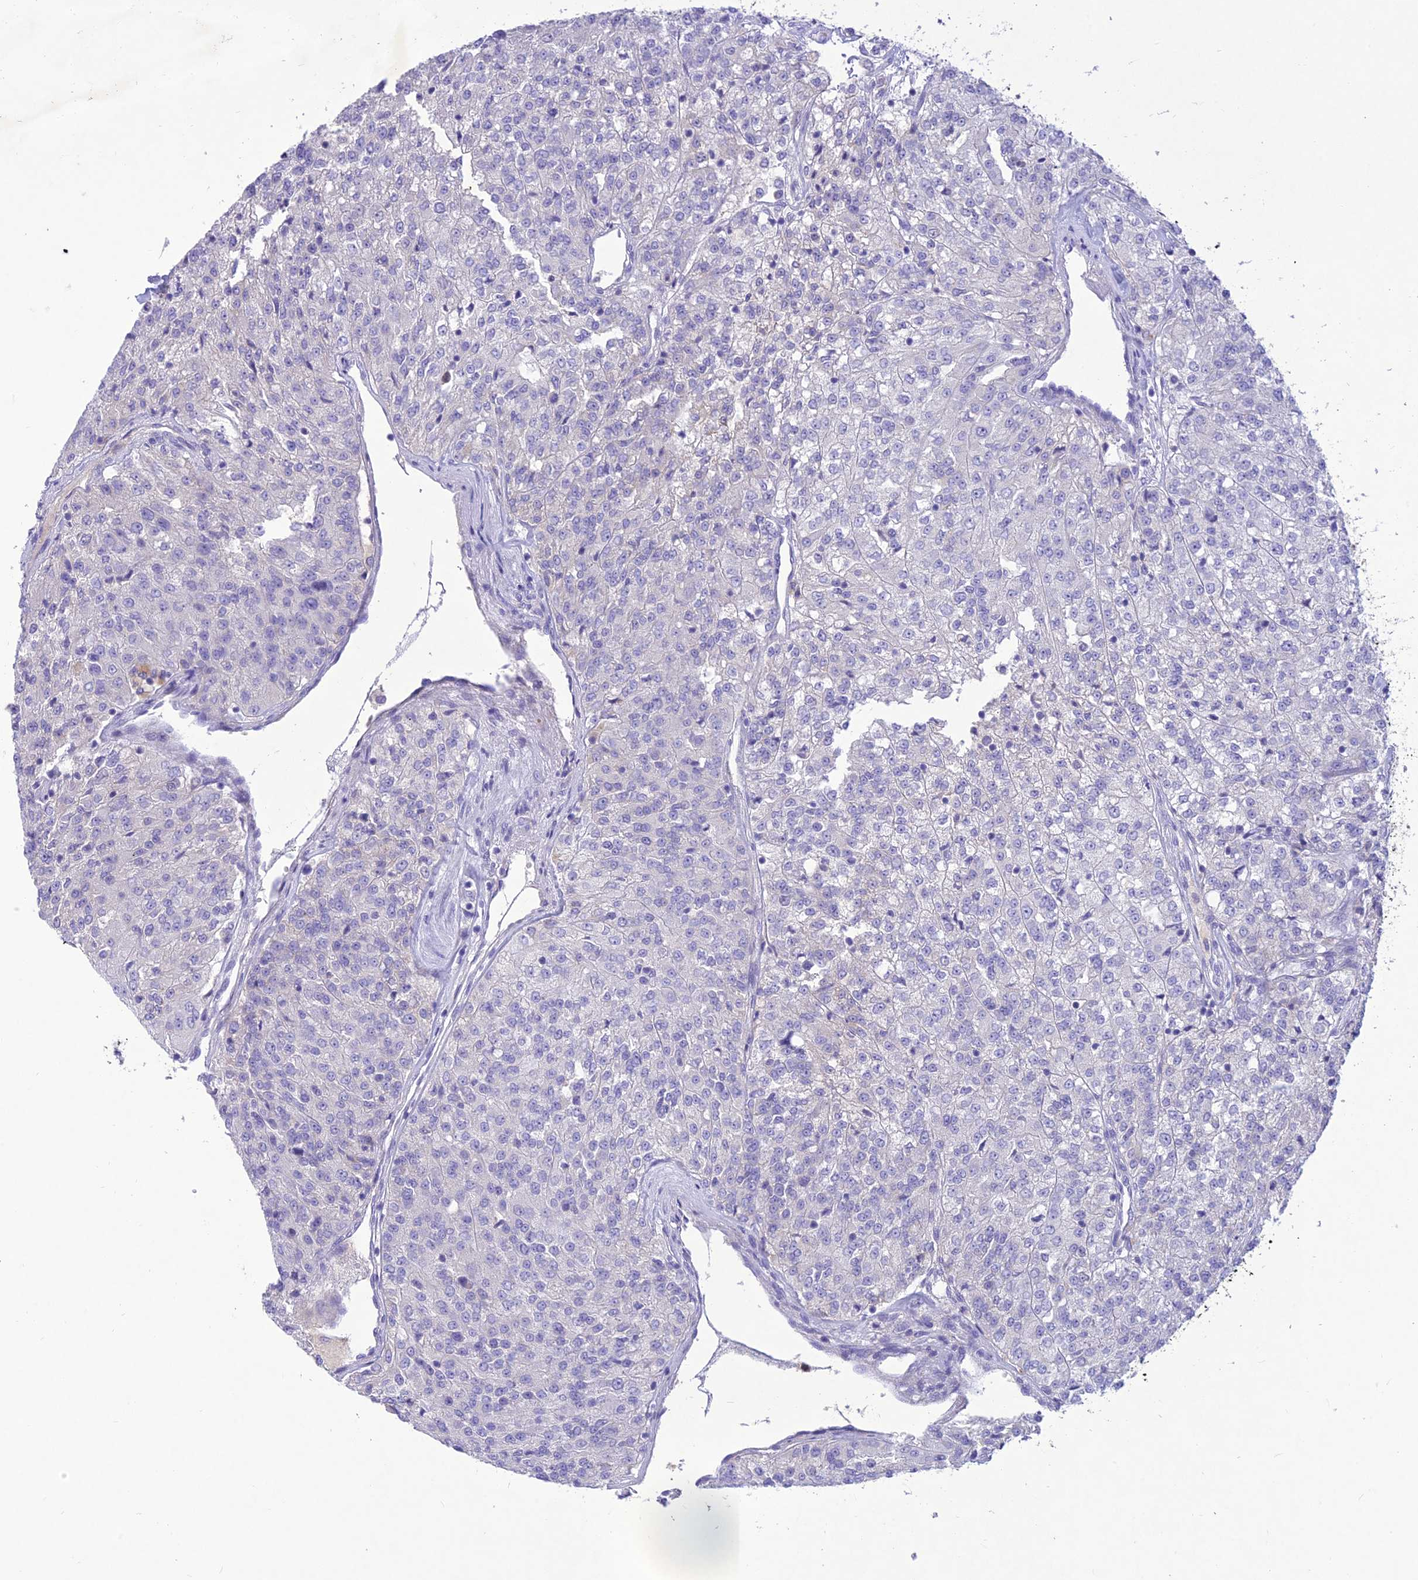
{"staining": {"intensity": "negative", "quantity": "none", "location": "none"}, "tissue": "renal cancer", "cell_type": "Tumor cells", "image_type": "cancer", "snomed": [{"axis": "morphology", "description": "Adenocarcinoma, NOS"}, {"axis": "topography", "description": "Kidney"}], "caption": "A histopathology image of renal adenocarcinoma stained for a protein exhibits no brown staining in tumor cells.", "gene": "SLC13A5", "patient": {"sex": "female", "age": 63}}